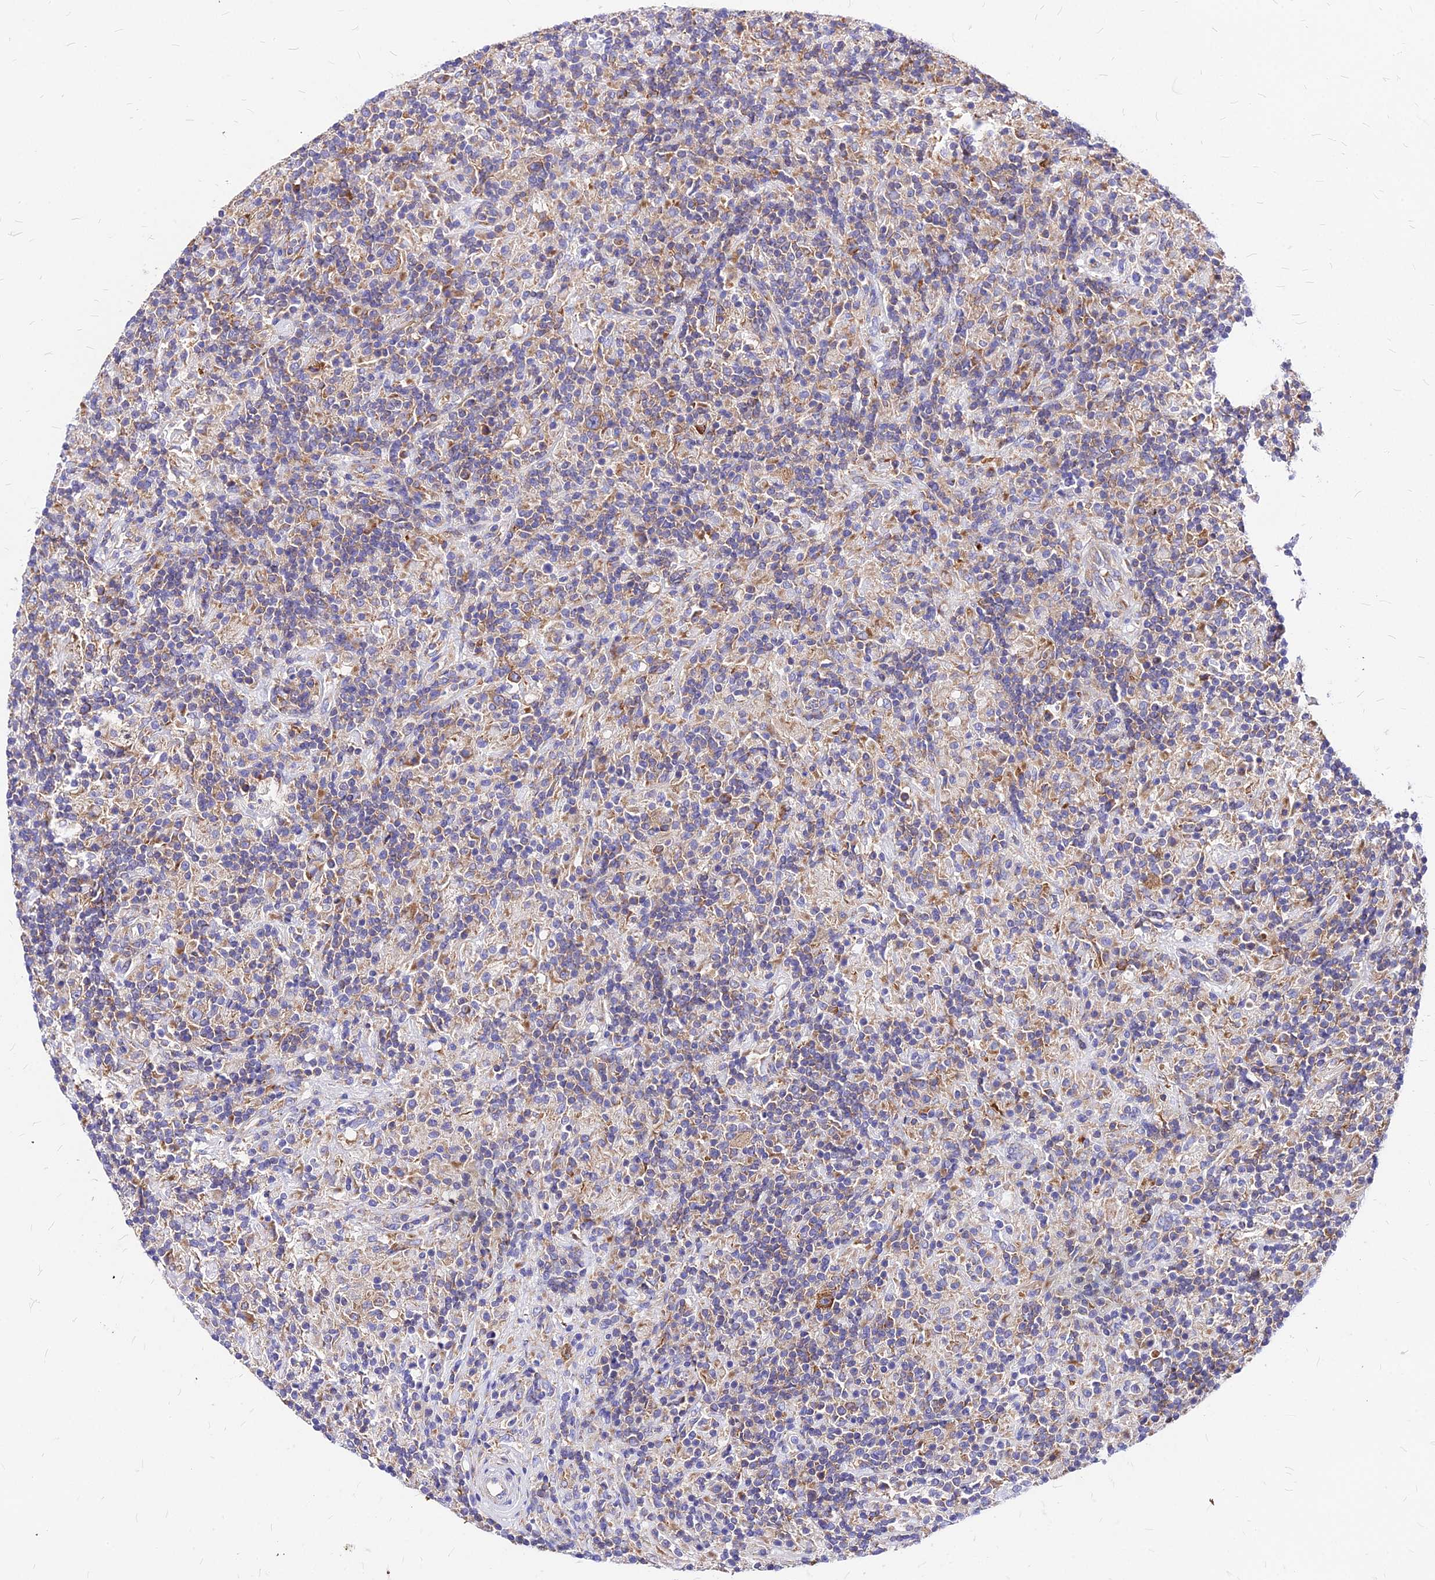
{"staining": {"intensity": "moderate", "quantity": ">75%", "location": "cytoplasmic/membranous"}, "tissue": "lymphoma", "cell_type": "Tumor cells", "image_type": "cancer", "snomed": [{"axis": "morphology", "description": "Hodgkin's disease, NOS"}, {"axis": "topography", "description": "Lymph node"}], "caption": "Moderate cytoplasmic/membranous staining is present in approximately >75% of tumor cells in lymphoma.", "gene": "RPL19", "patient": {"sex": "male", "age": 70}}